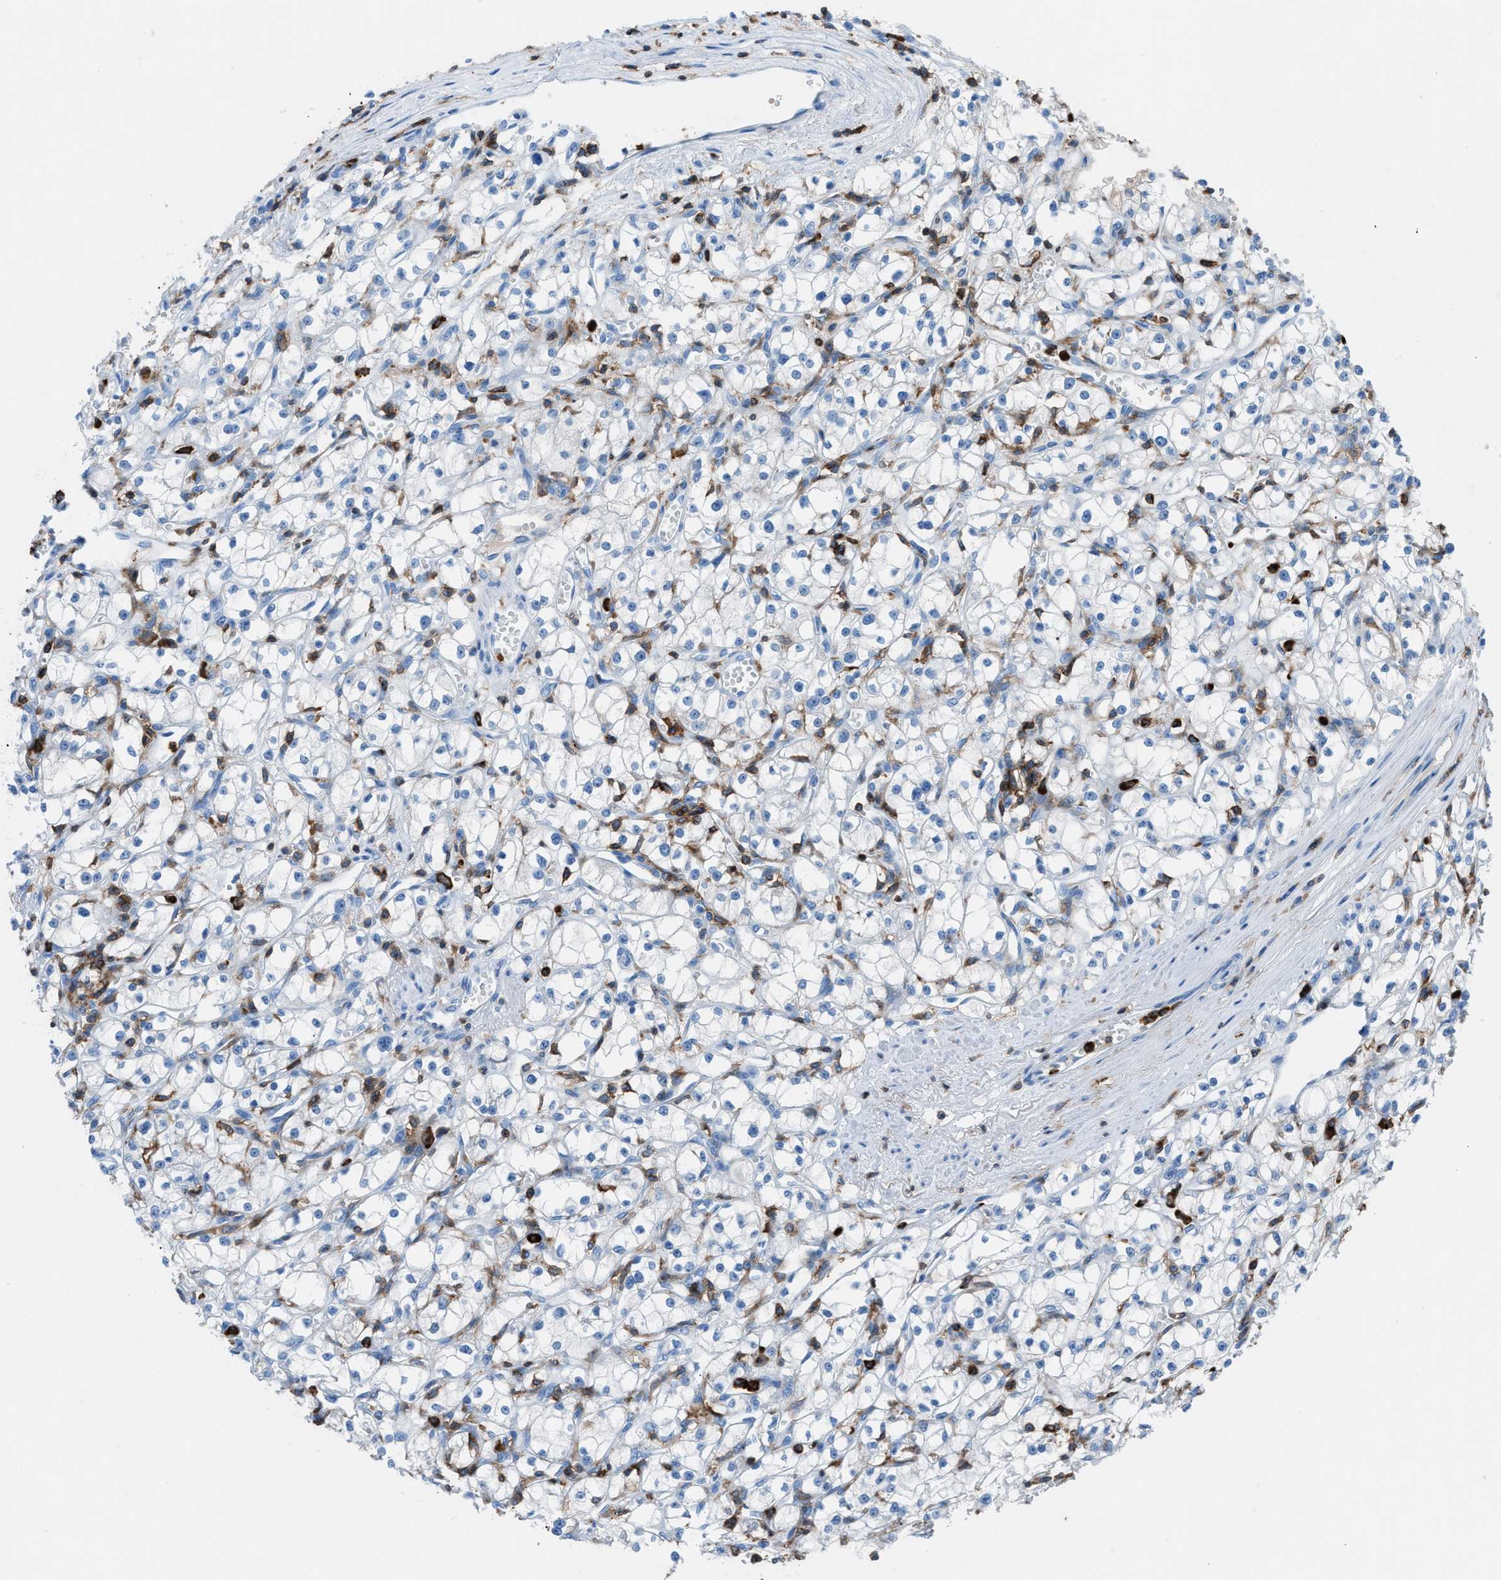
{"staining": {"intensity": "negative", "quantity": "none", "location": "none"}, "tissue": "renal cancer", "cell_type": "Tumor cells", "image_type": "cancer", "snomed": [{"axis": "morphology", "description": "Adenocarcinoma, NOS"}, {"axis": "topography", "description": "Kidney"}], "caption": "An image of human renal cancer is negative for staining in tumor cells.", "gene": "ITGB2", "patient": {"sex": "male", "age": 56}}